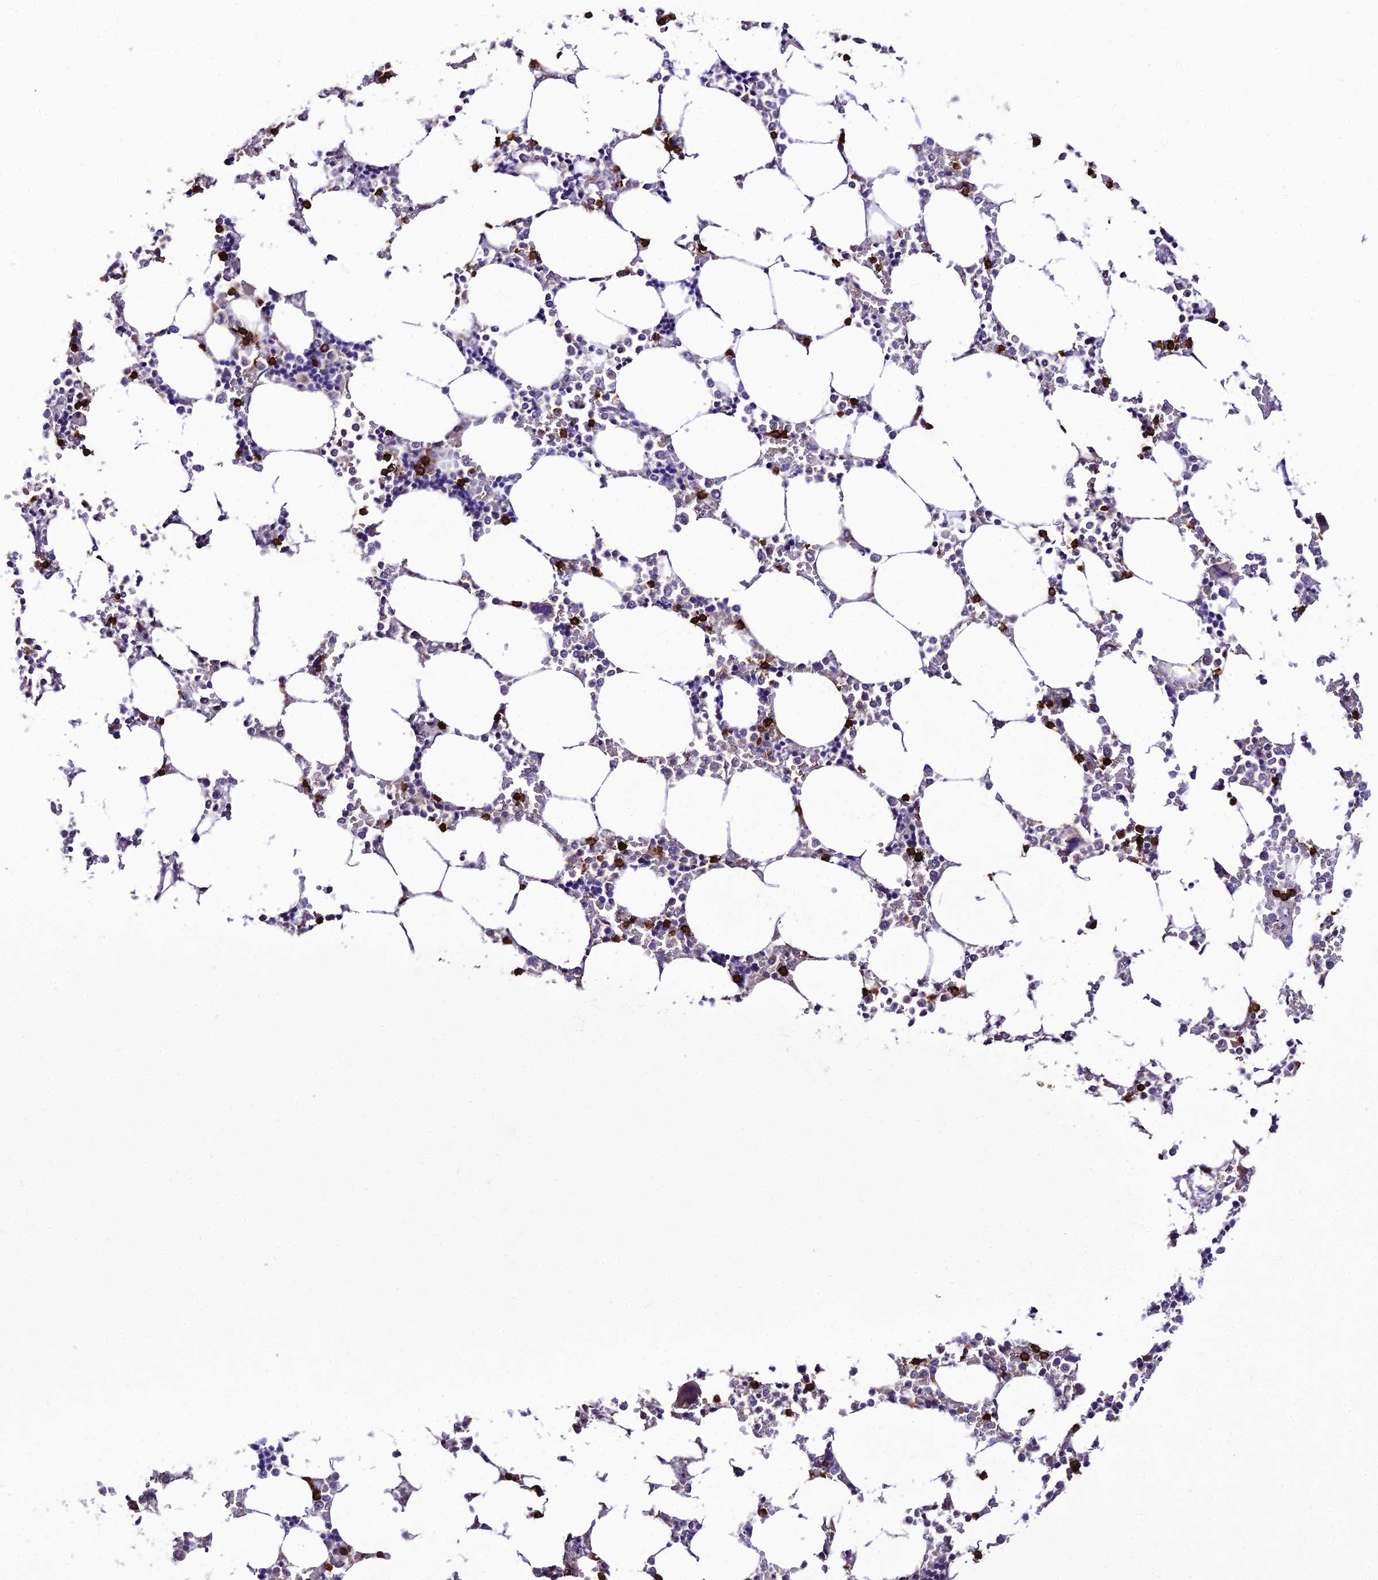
{"staining": {"intensity": "strong", "quantity": "<25%", "location": "cytoplasmic/membranous"}, "tissue": "bone marrow", "cell_type": "Hematopoietic cells", "image_type": "normal", "snomed": [{"axis": "morphology", "description": "Normal tissue, NOS"}, {"axis": "topography", "description": "Bone marrow"}], "caption": "Bone marrow stained for a protein (brown) displays strong cytoplasmic/membranous positive expression in about <25% of hematopoietic cells.", "gene": "PTPRCAP", "patient": {"sex": "male", "age": 64}}